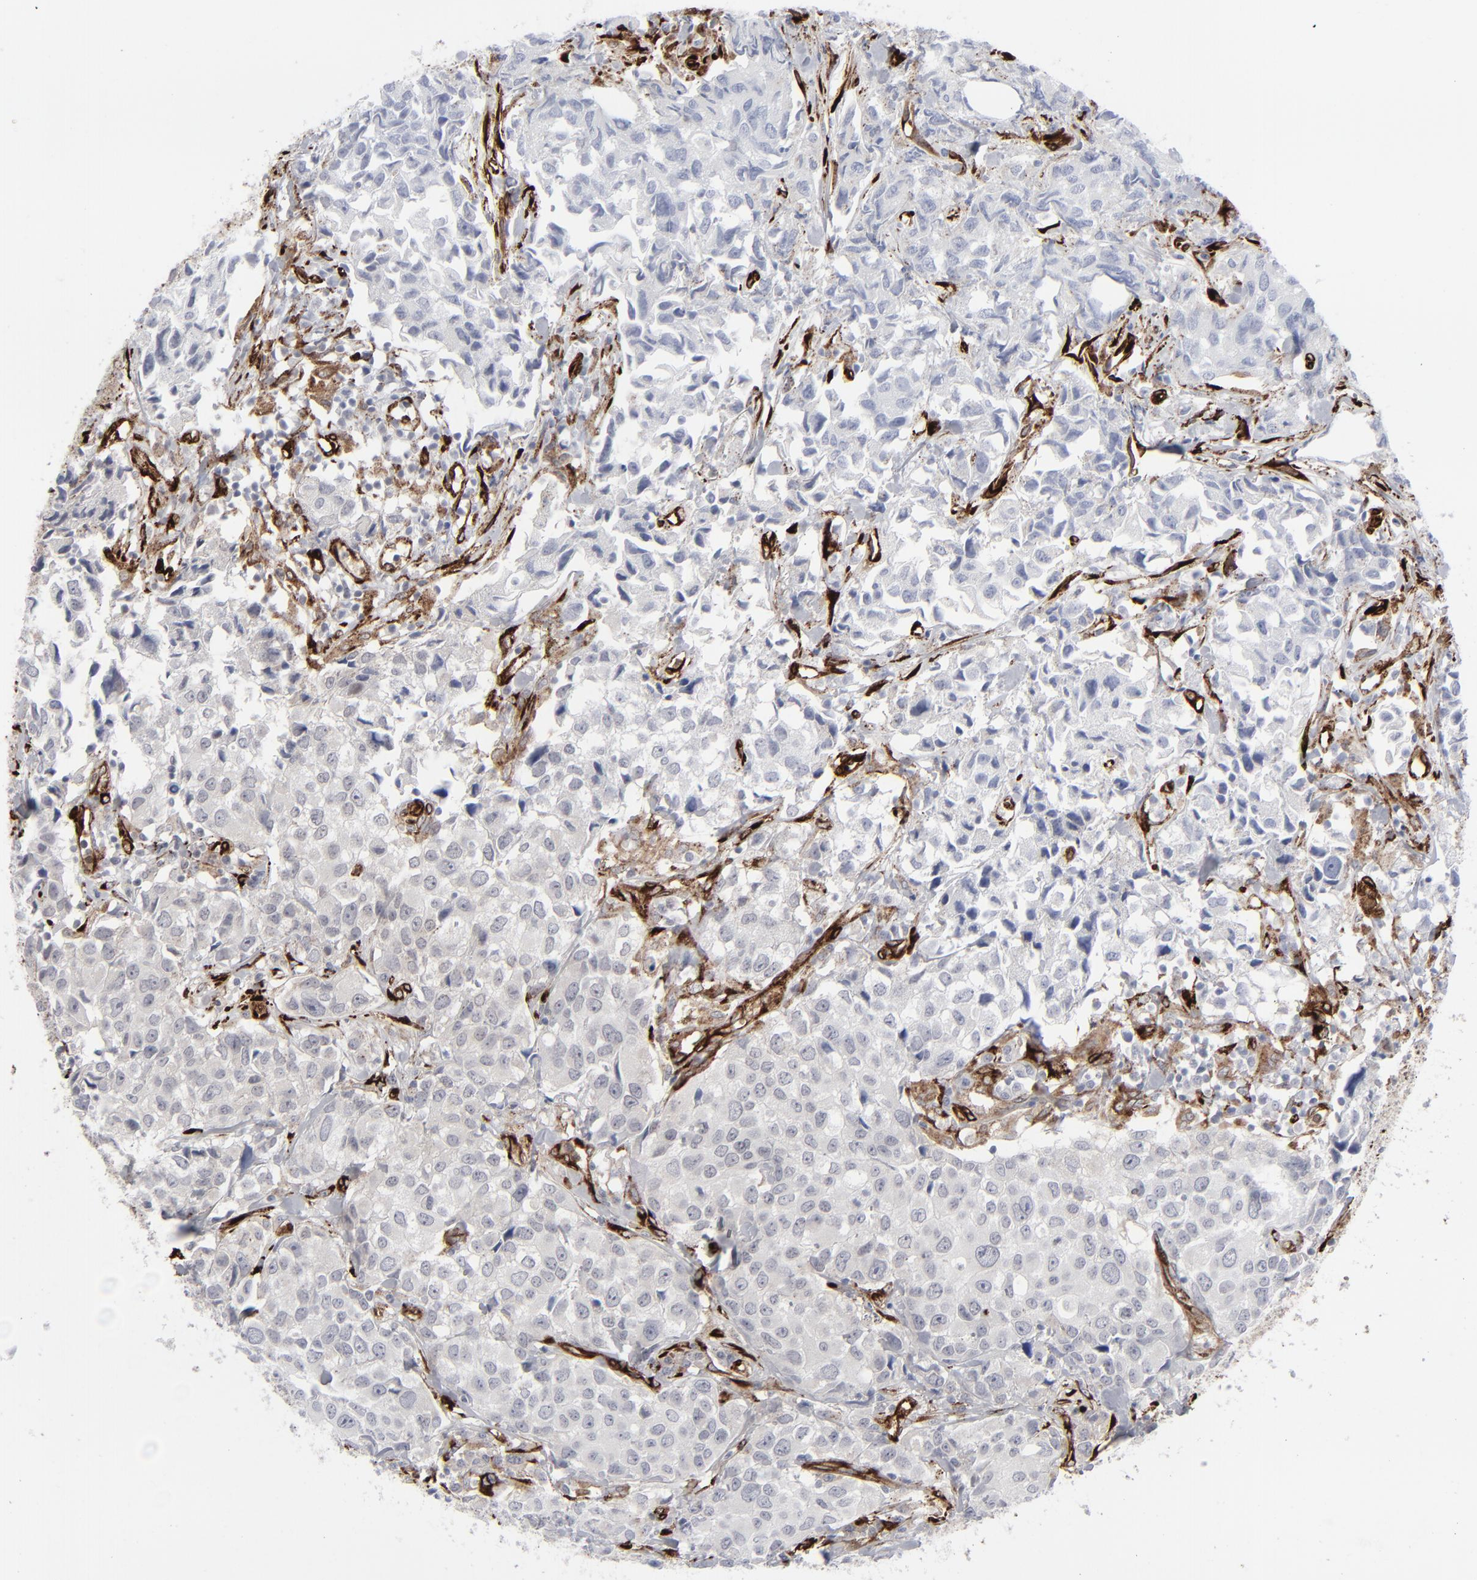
{"staining": {"intensity": "negative", "quantity": "none", "location": "none"}, "tissue": "urothelial cancer", "cell_type": "Tumor cells", "image_type": "cancer", "snomed": [{"axis": "morphology", "description": "Urothelial carcinoma, High grade"}, {"axis": "topography", "description": "Urinary bladder"}], "caption": "Immunohistochemical staining of urothelial carcinoma (high-grade) exhibits no significant expression in tumor cells.", "gene": "SPARC", "patient": {"sex": "female", "age": 75}}